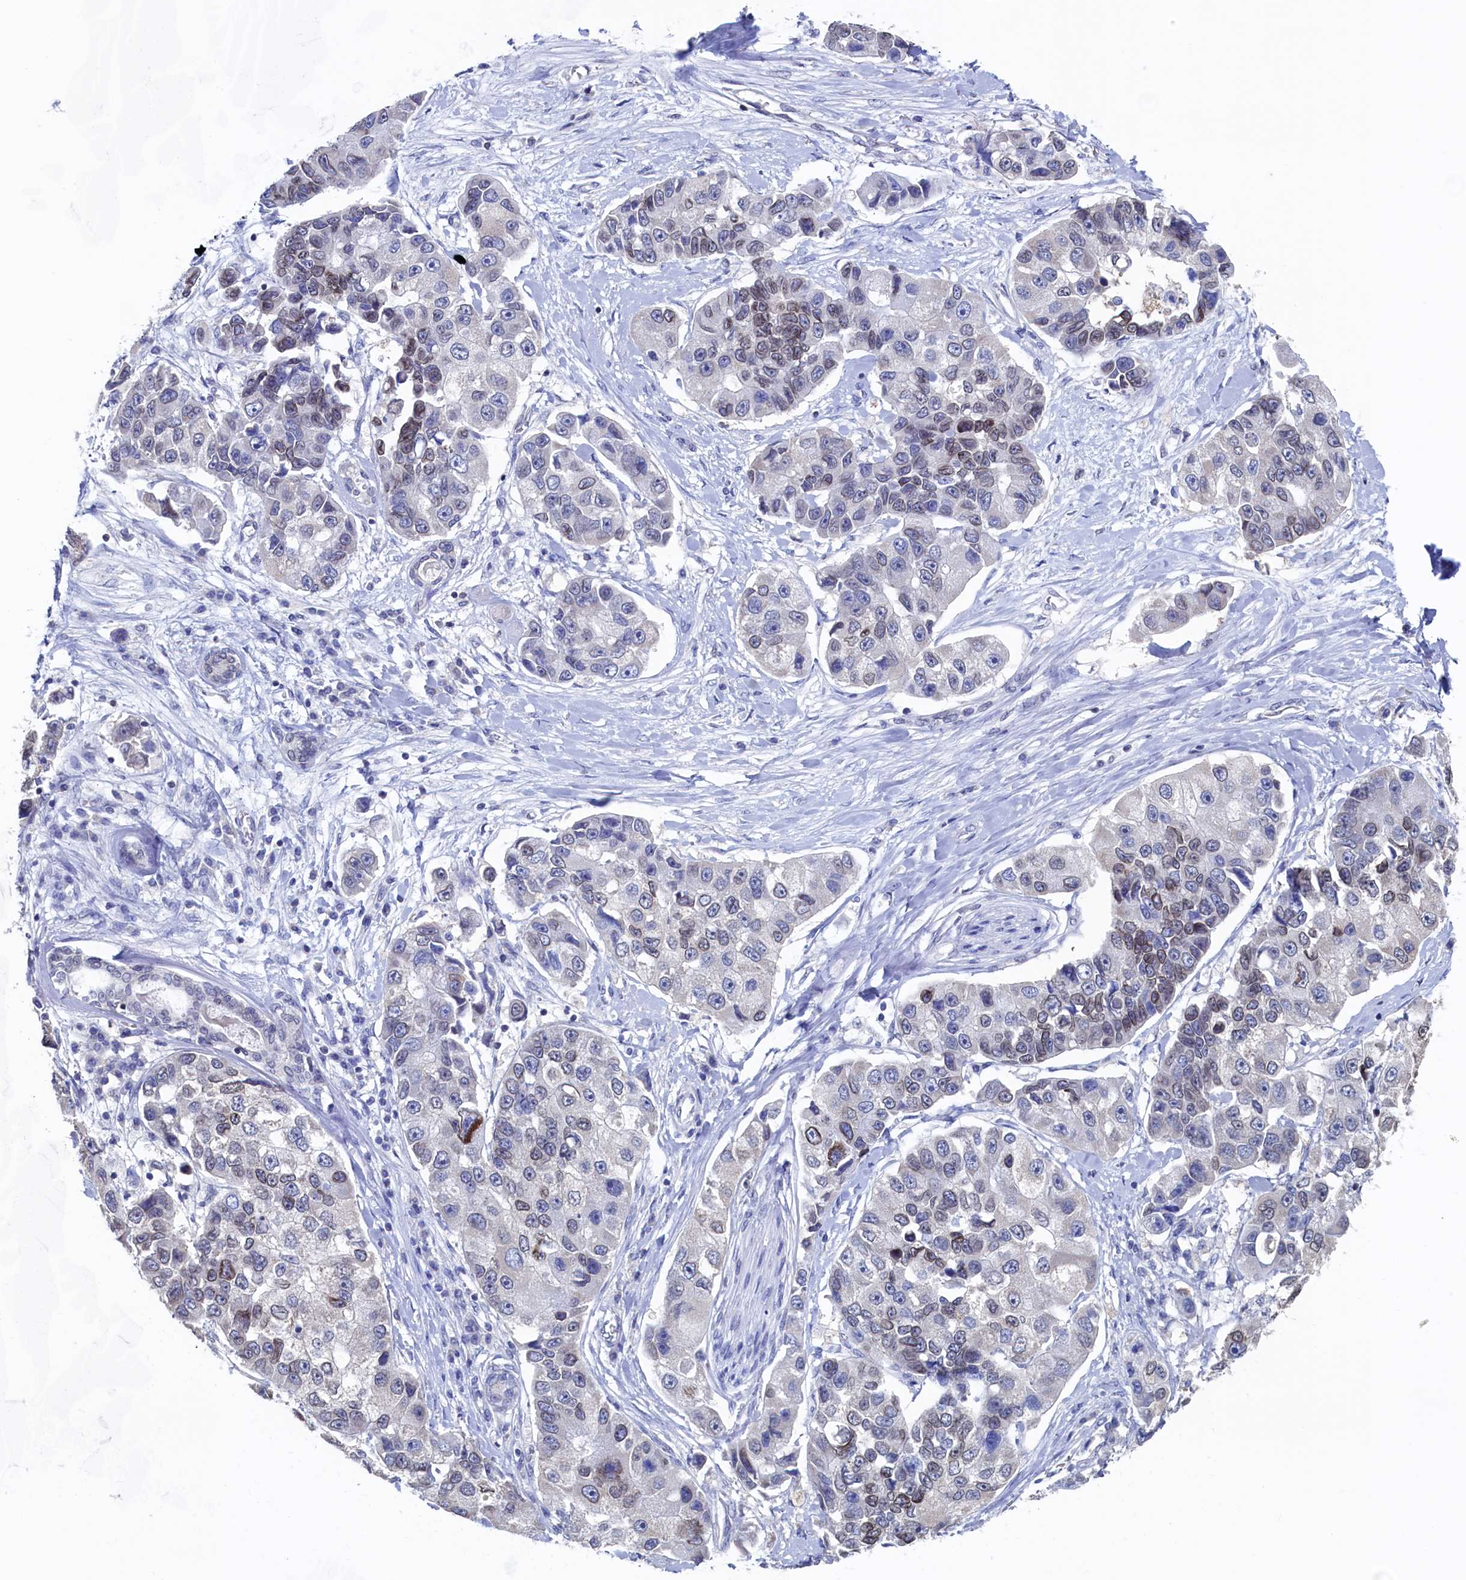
{"staining": {"intensity": "moderate", "quantity": "<25%", "location": "cytoplasmic/membranous,nuclear"}, "tissue": "lung cancer", "cell_type": "Tumor cells", "image_type": "cancer", "snomed": [{"axis": "morphology", "description": "Adenocarcinoma, NOS"}, {"axis": "topography", "description": "Lung"}], "caption": "Lung cancer (adenocarcinoma) stained for a protein (brown) demonstrates moderate cytoplasmic/membranous and nuclear positive expression in approximately <25% of tumor cells.", "gene": "C11orf54", "patient": {"sex": "female", "age": 54}}